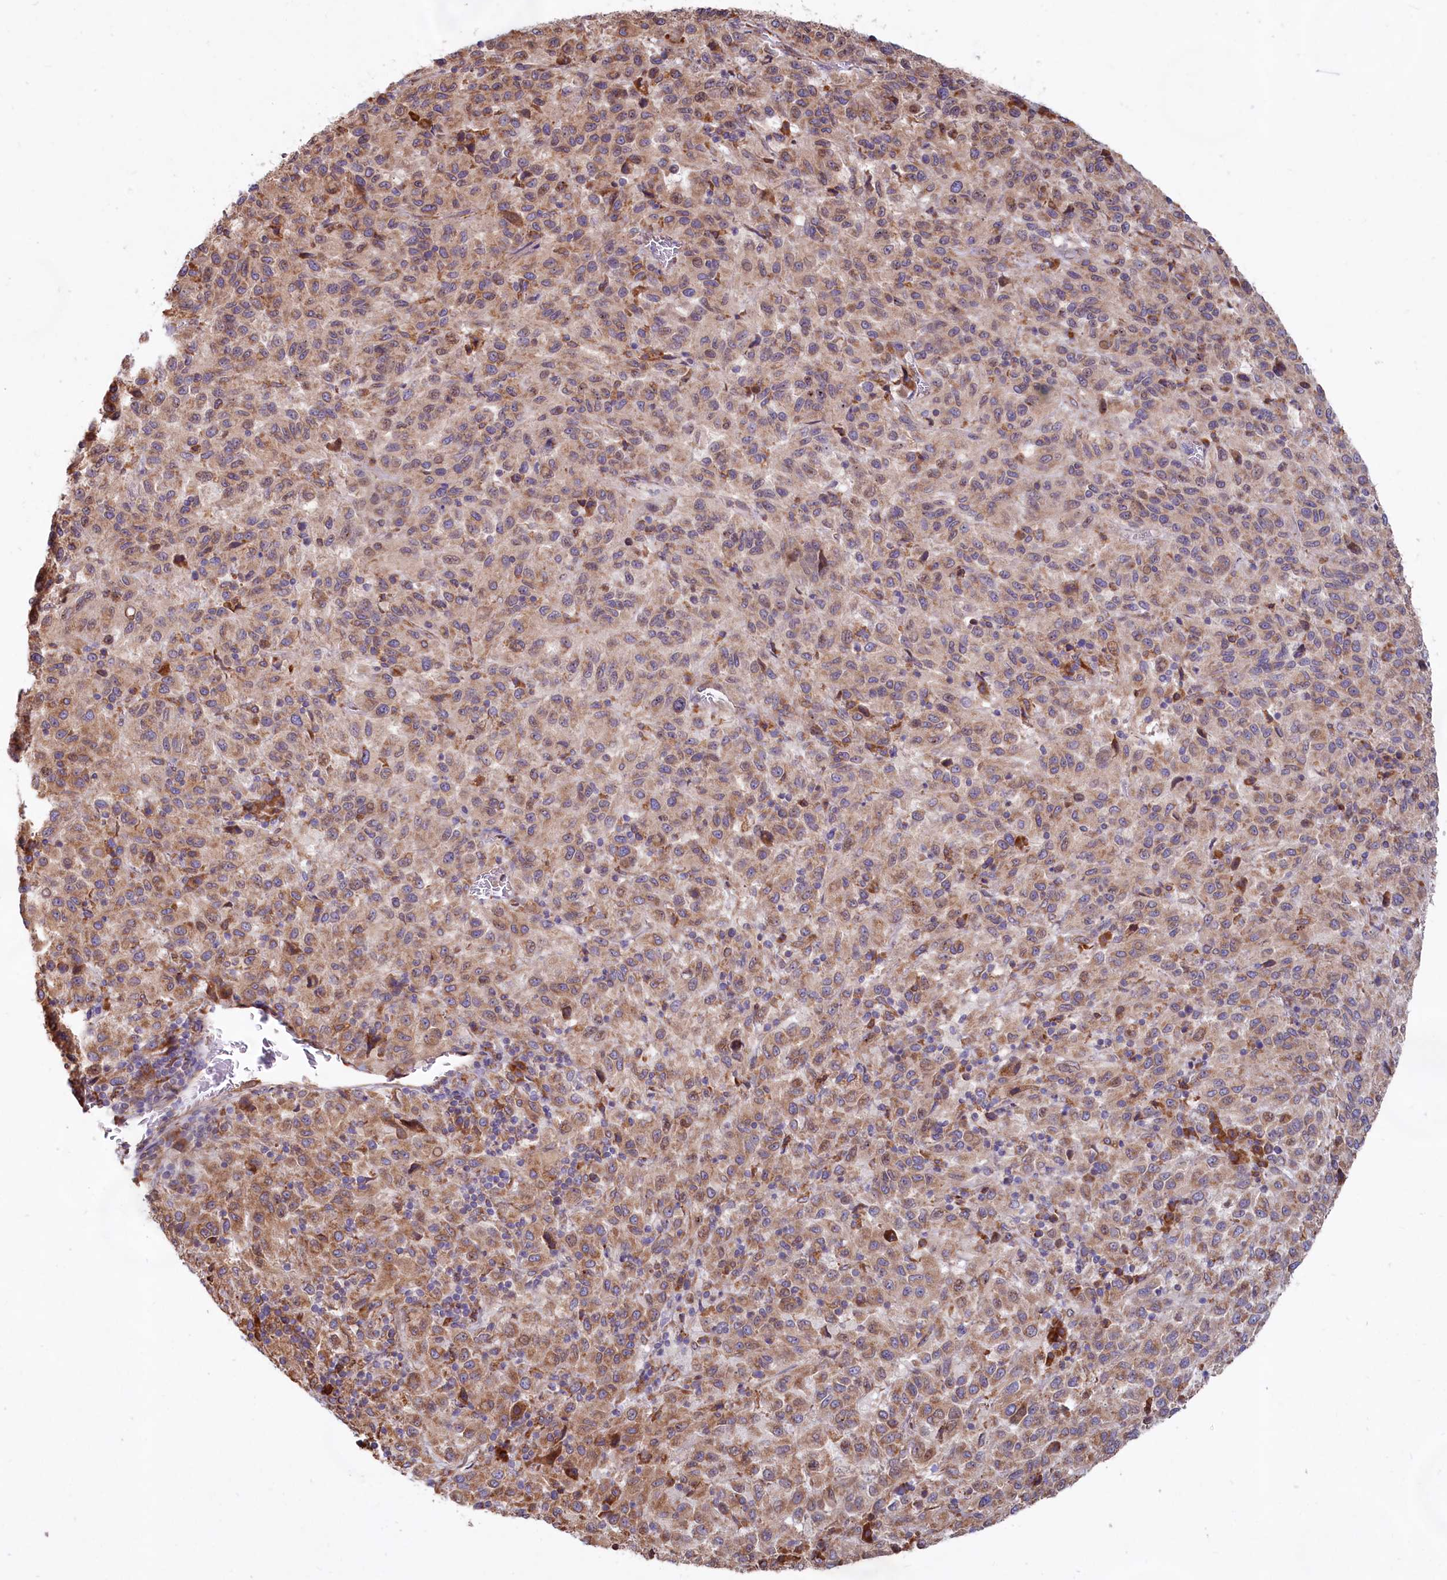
{"staining": {"intensity": "moderate", "quantity": ">75%", "location": "cytoplasmic/membranous"}, "tissue": "melanoma", "cell_type": "Tumor cells", "image_type": "cancer", "snomed": [{"axis": "morphology", "description": "Malignant melanoma, Metastatic site"}, {"axis": "topography", "description": "Lung"}], "caption": "A brown stain labels moderate cytoplasmic/membranous positivity of a protein in malignant melanoma (metastatic site) tumor cells.", "gene": "TBC1D19", "patient": {"sex": "male", "age": 64}}